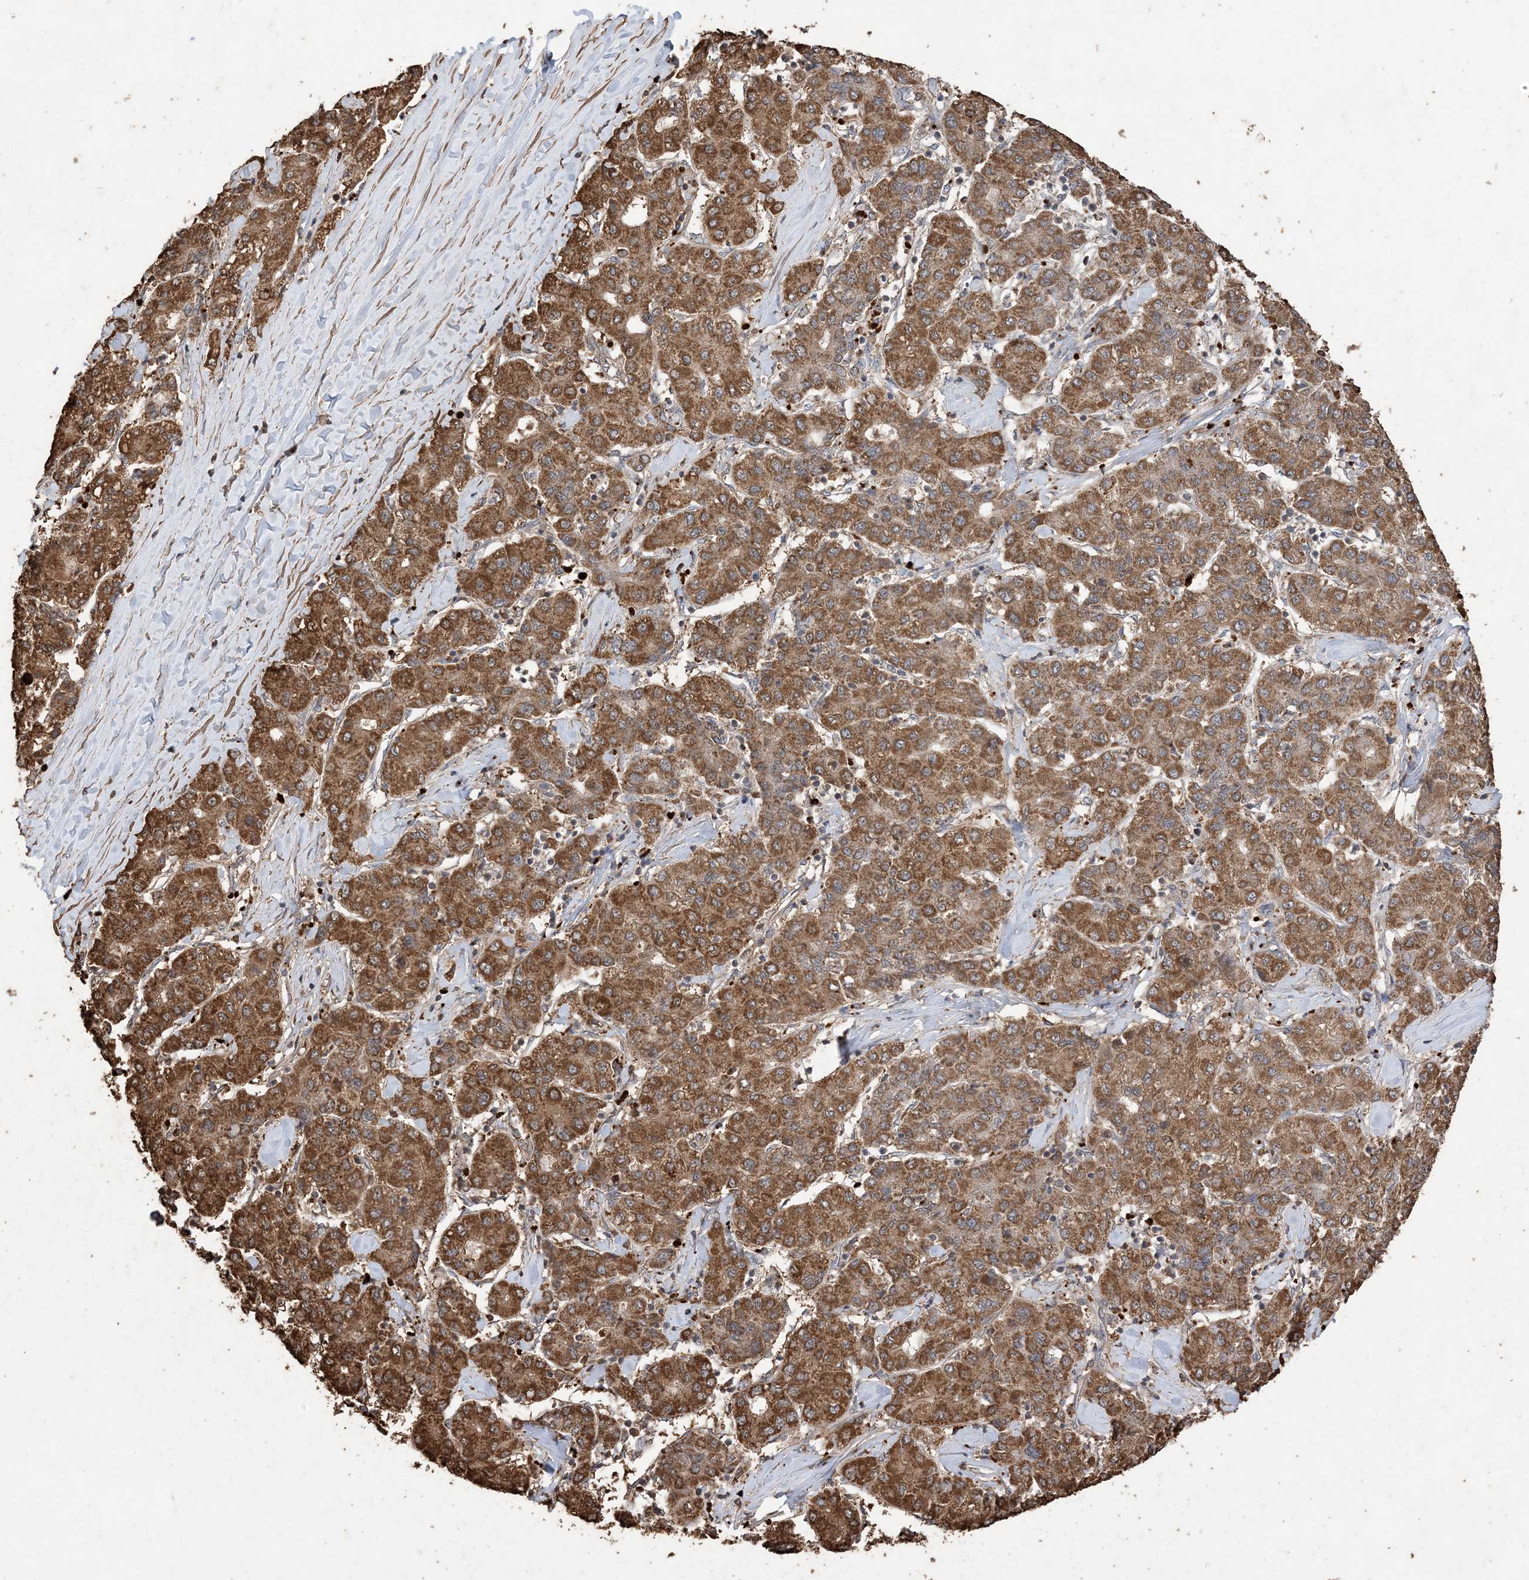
{"staining": {"intensity": "strong", "quantity": ">75%", "location": "cytoplasmic/membranous"}, "tissue": "liver cancer", "cell_type": "Tumor cells", "image_type": "cancer", "snomed": [{"axis": "morphology", "description": "Carcinoma, Hepatocellular, NOS"}, {"axis": "topography", "description": "Liver"}], "caption": "Protein positivity by immunohistochemistry (IHC) shows strong cytoplasmic/membranous positivity in about >75% of tumor cells in liver cancer.", "gene": "HPS4", "patient": {"sex": "male", "age": 65}}